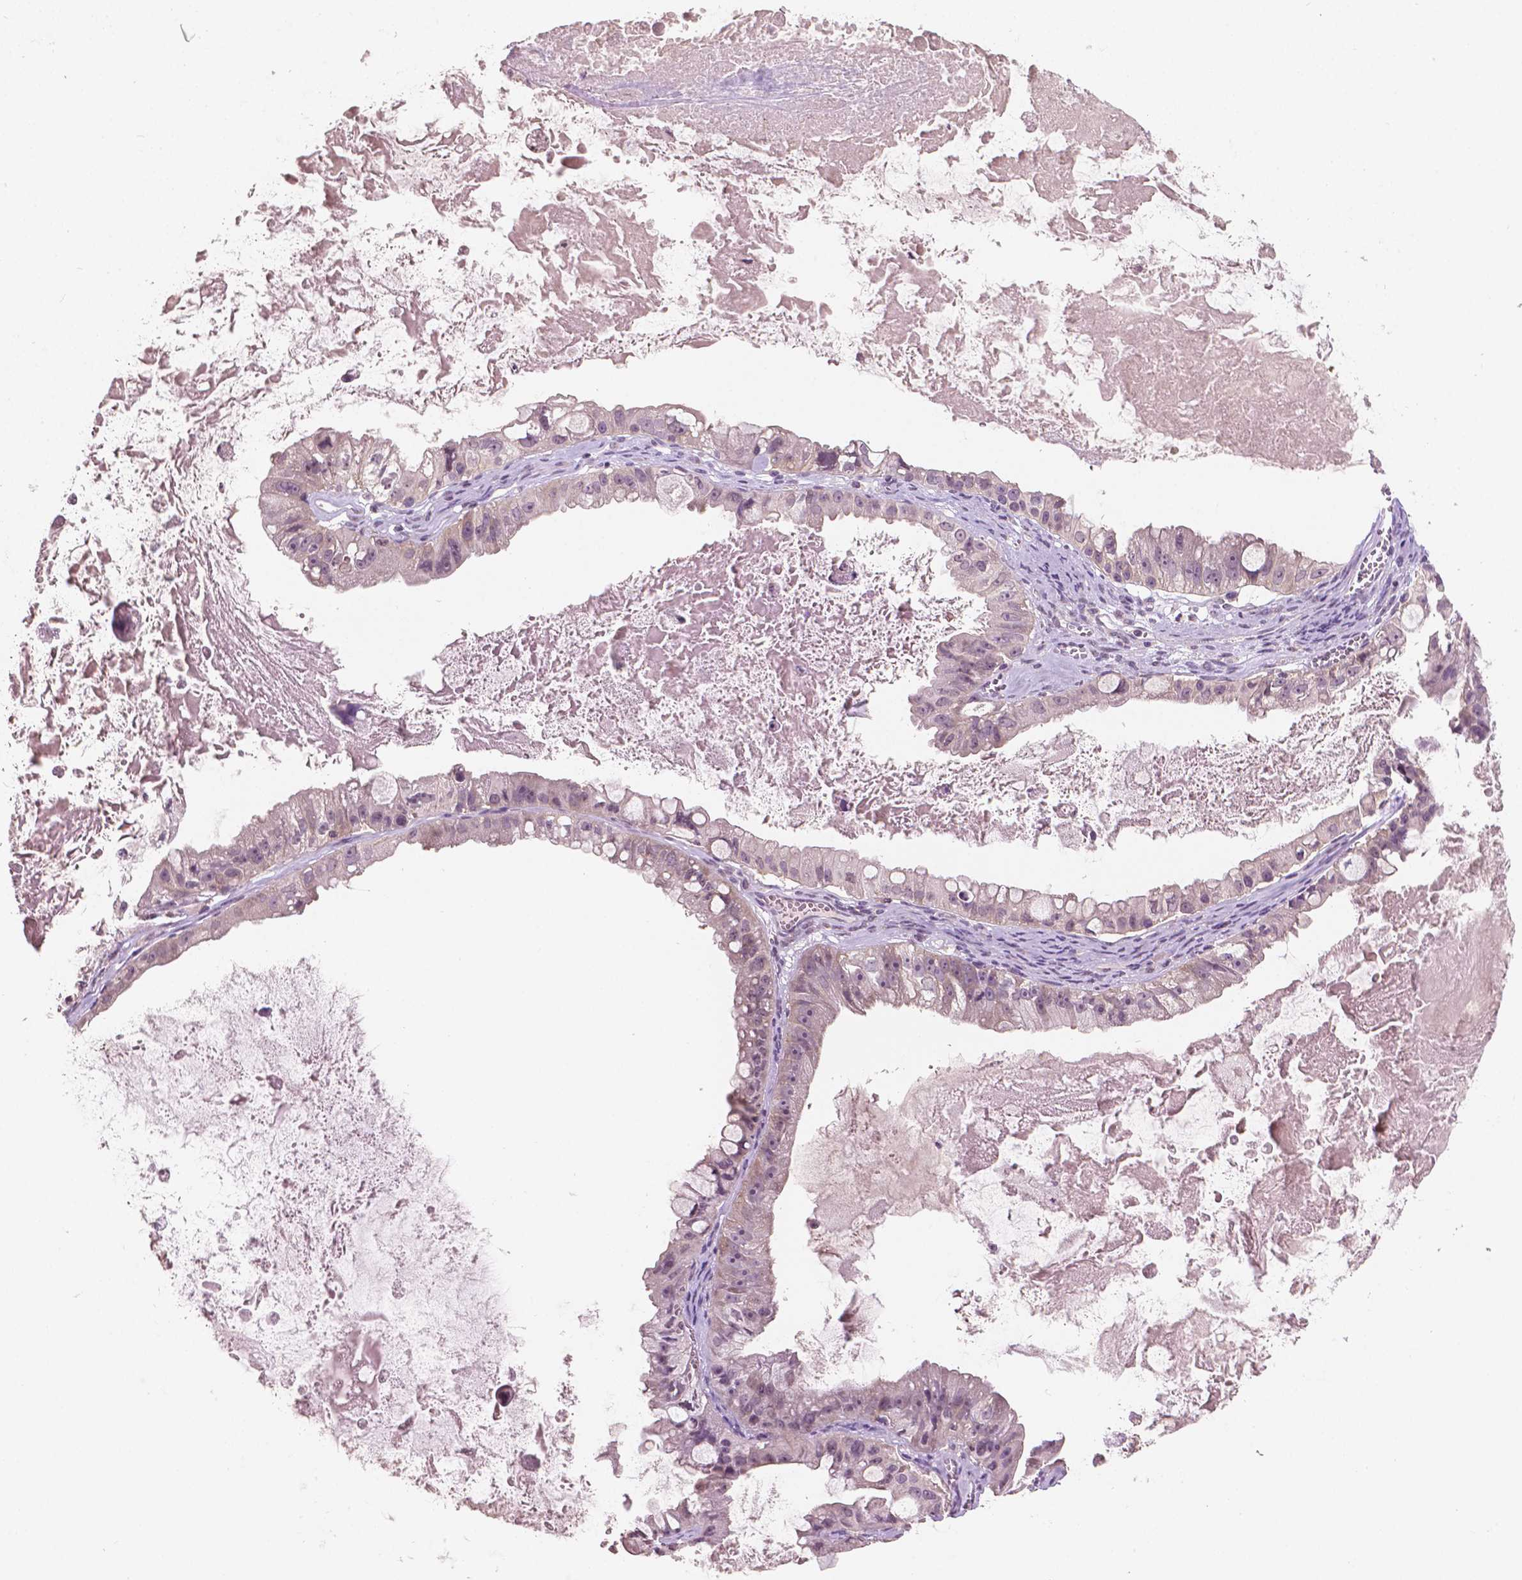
{"staining": {"intensity": "negative", "quantity": "none", "location": "none"}, "tissue": "ovarian cancer", "cell_type": "Tumor cells", "image_type": "cancer", "snomed": [{"axis": "morphology", "description": "Cystadenocarcinoma, mucinous, NOS"}, {"axis": "topography", "description": "Ovary"}], "caption": "Tumor cells show no significant protein staining in ovarian mucinous cystadenocarcinoma. Brightfield microscopy of immunohistochemistry stained with DAB (3,3'-diaminobenzidine) (brown) and hematoxylin (blue), captured at high magnification.", "gene": "NOS1AP", "patient": {"sex": "female", "age": 61}}